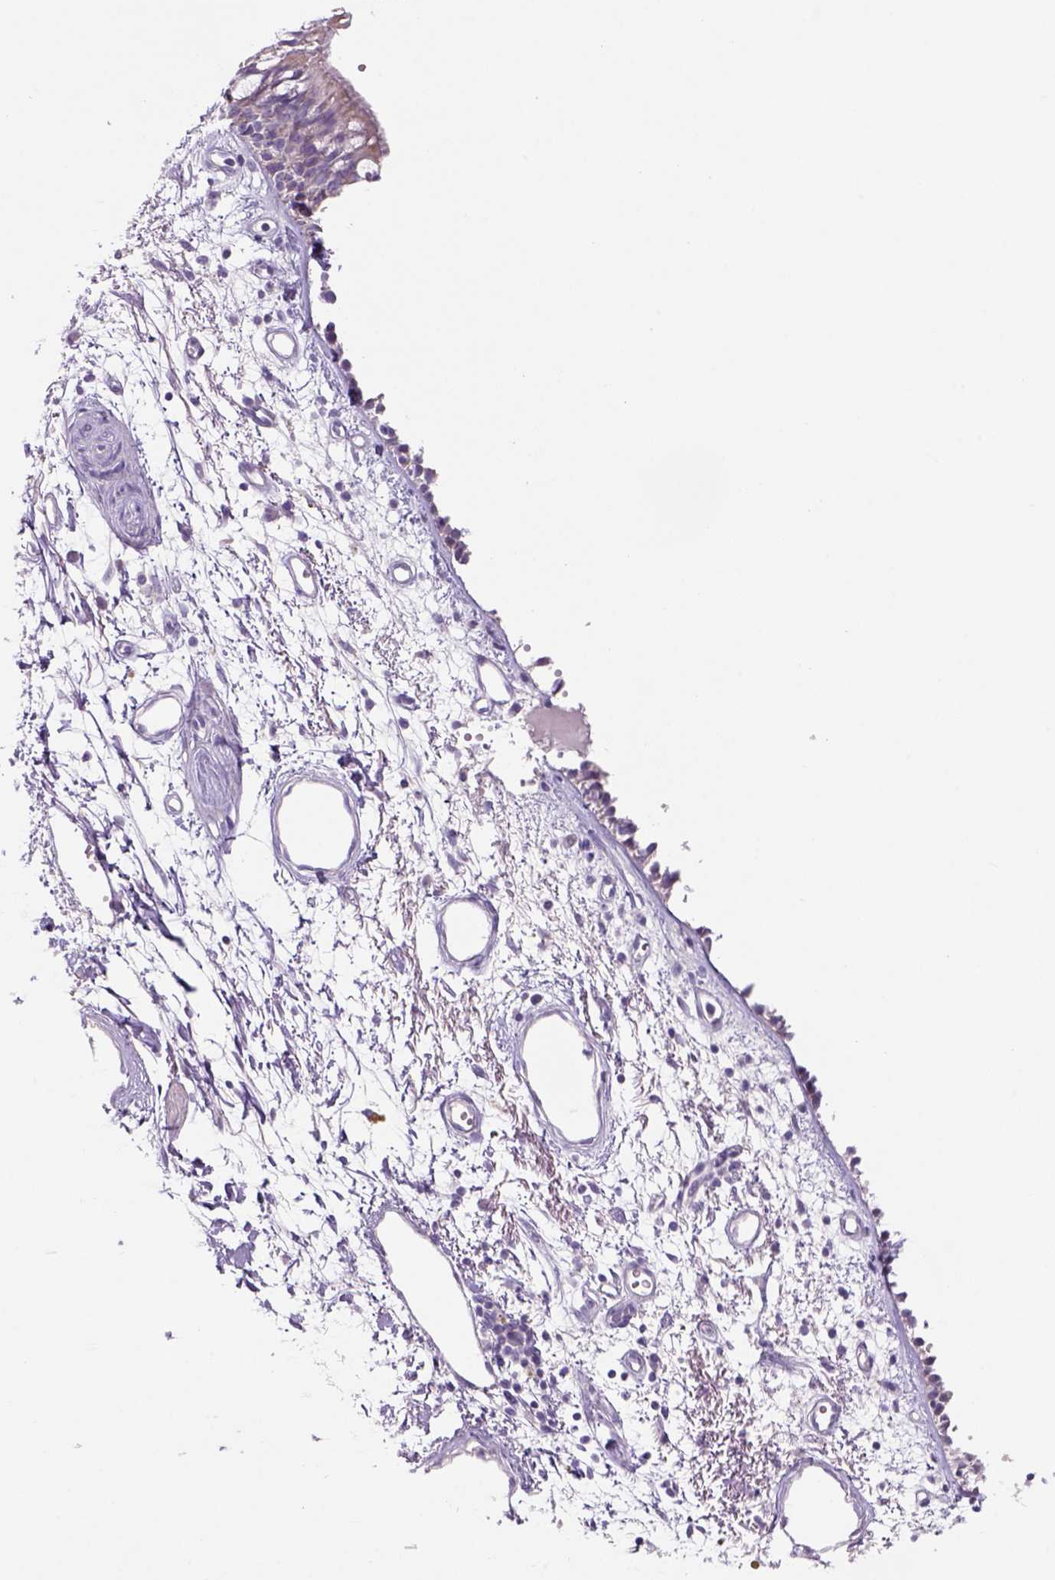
{"staining": {"intensity": "weak", "quantity": ">75%", "location": "cytoplasmic/membranous"}, "tissue": "bronchus", "cell_type": "Respiratory epithelial cells", "image_type": "normal", "snomed": [{"axis": "morphology", "description": "Normal tissue, NOS"}, {"axis": "morphology", "description": "Squamous cell carcinoma, NOS"}, {"axis": "topography", "description": "Cartilage tissue"}, {"axis": "topography", "description": "Bronchus"}, {"axis": "topography", "description": "Lung"}], "caption": "Immunohistochemical staining of normal human bronchus displays >75% levels of weak cytoplasmic/membranous protein positivity in approximately >75% of respiratory epithelial cells.", "gene": "ADGRV1", "patient": {"sex": "male", "age": 66}}